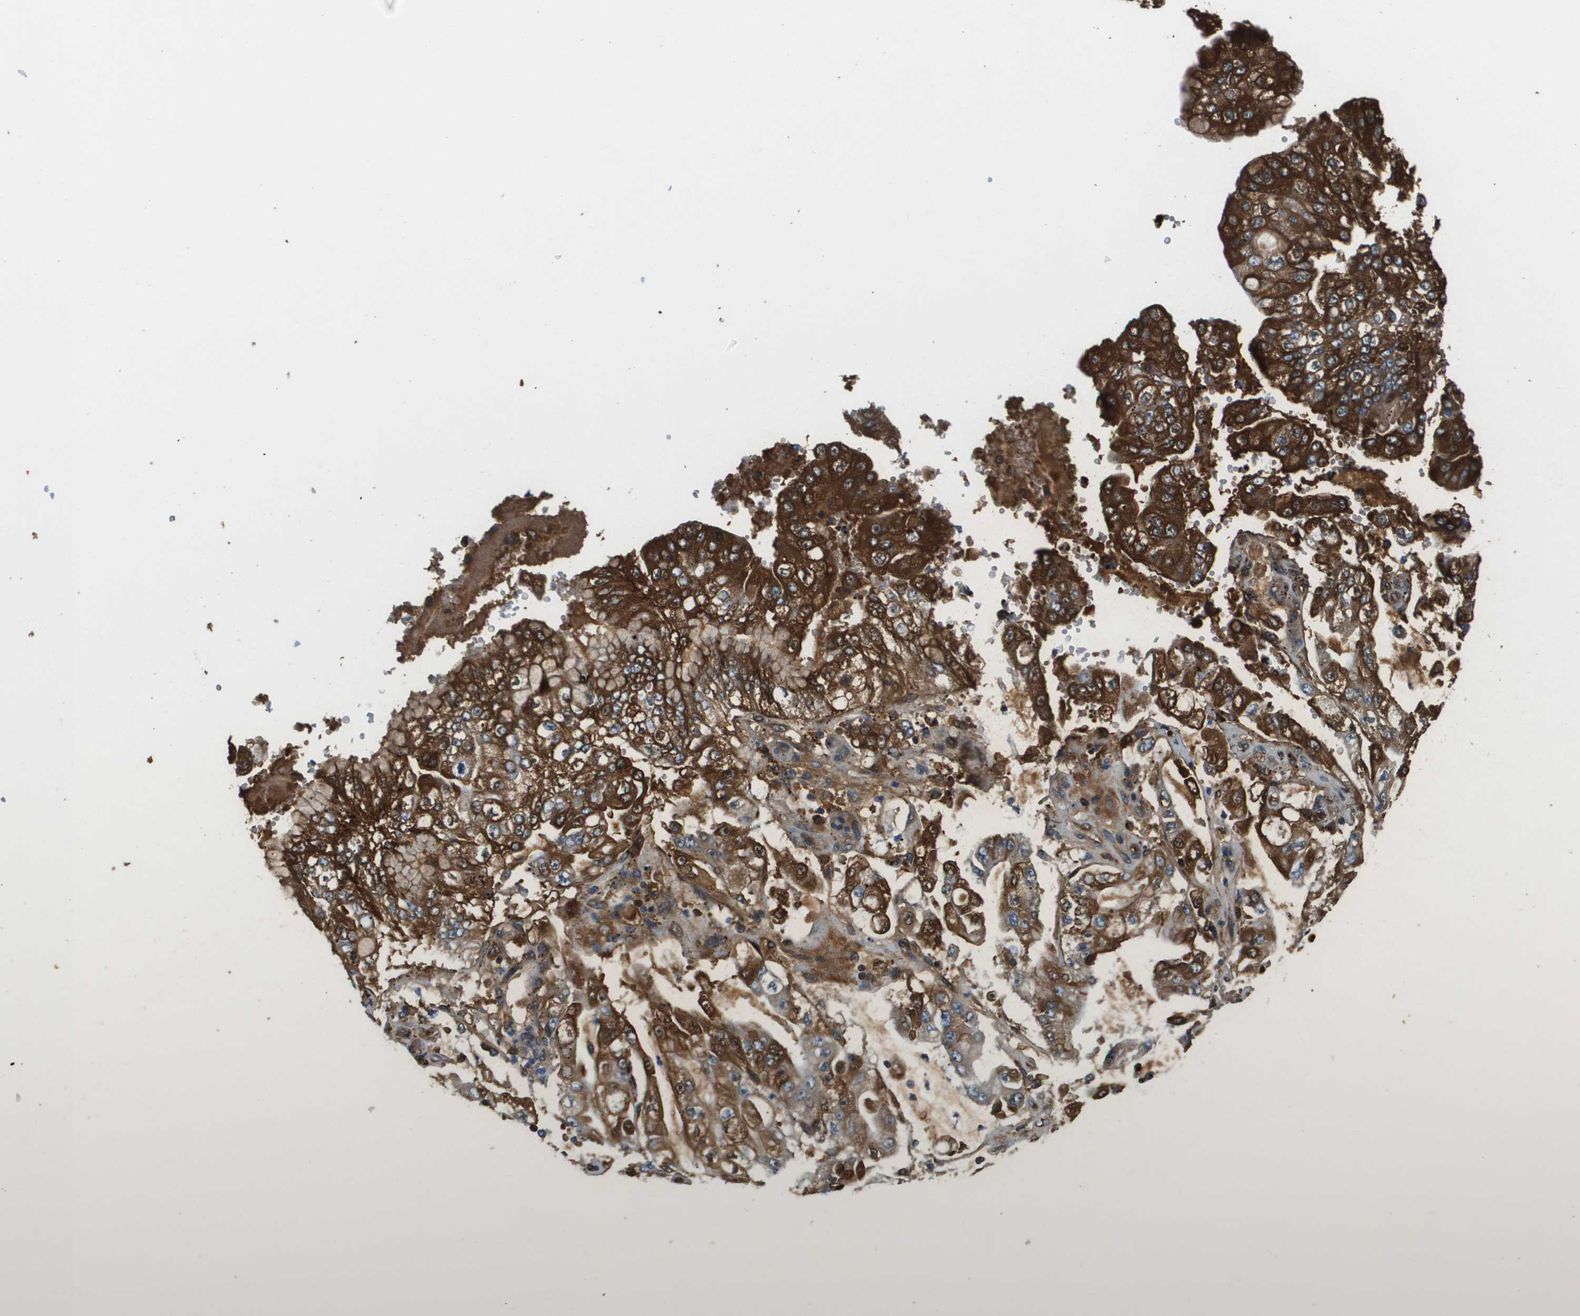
{"staining": {"intensity": "strong", "quantity": ">75%", "location": "cytoplasmic/membranous"}, "tissue": "stomach cancer", "cell_type": "Tumor cells", "image_type": "cancer", "snomed": [{"axis": "morphology", "description": "Adenocarcinoma, NOS"}, {"axis": "topography", "description": "Stomach"}], "caption": "A histopathology image of human adenocarcinoma (stomach) stained for a protein exhibits strong cytoplasmic/membranous brown staining in tumor cells.", "gene": "SAMSN1", "patient": {"sex": "male", "age": 76}}